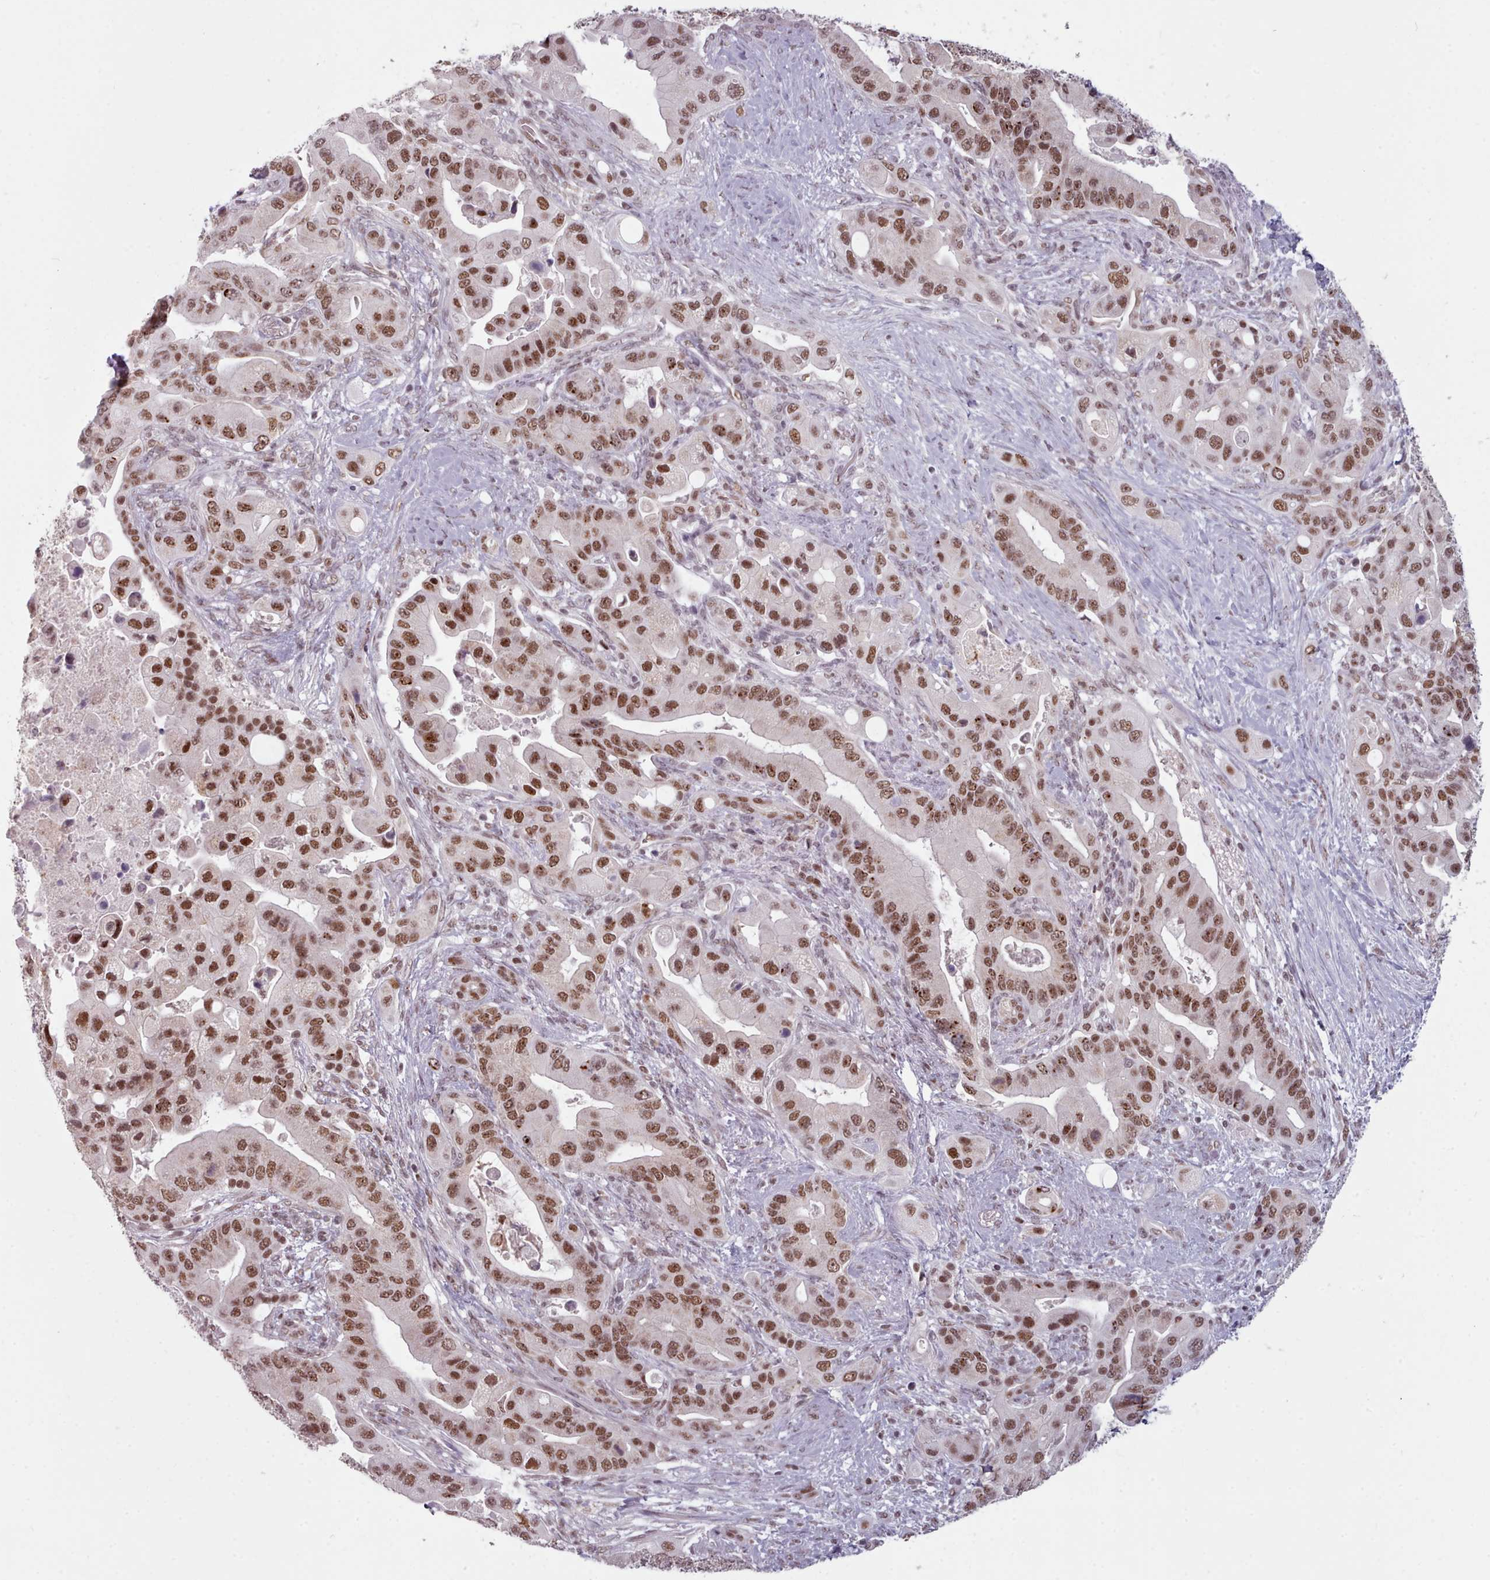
{"staining": {"intensity": "strong", "quantity": ">75%", "location": "nuclear"}, "tissue": "pancreatic cancer", "cell_type": "Tumor cells", "image_type": "cancer", "snomed": [{"axis": "morphology", "description": "Adenocarcinoma, NOS"}, {"axis": "topography", "description": "Pancreas"}], "caption": "IHC histopathology image of neoplastic tissue: human pancreatic cancer stained using IHC demonstrates high levels of strong protein expression localized specifically in the nuclear of tumor cells, appearing as a nuclear brown color.", "gene": "SRSF9", "patient": {"sex": "male", "age": 57}}